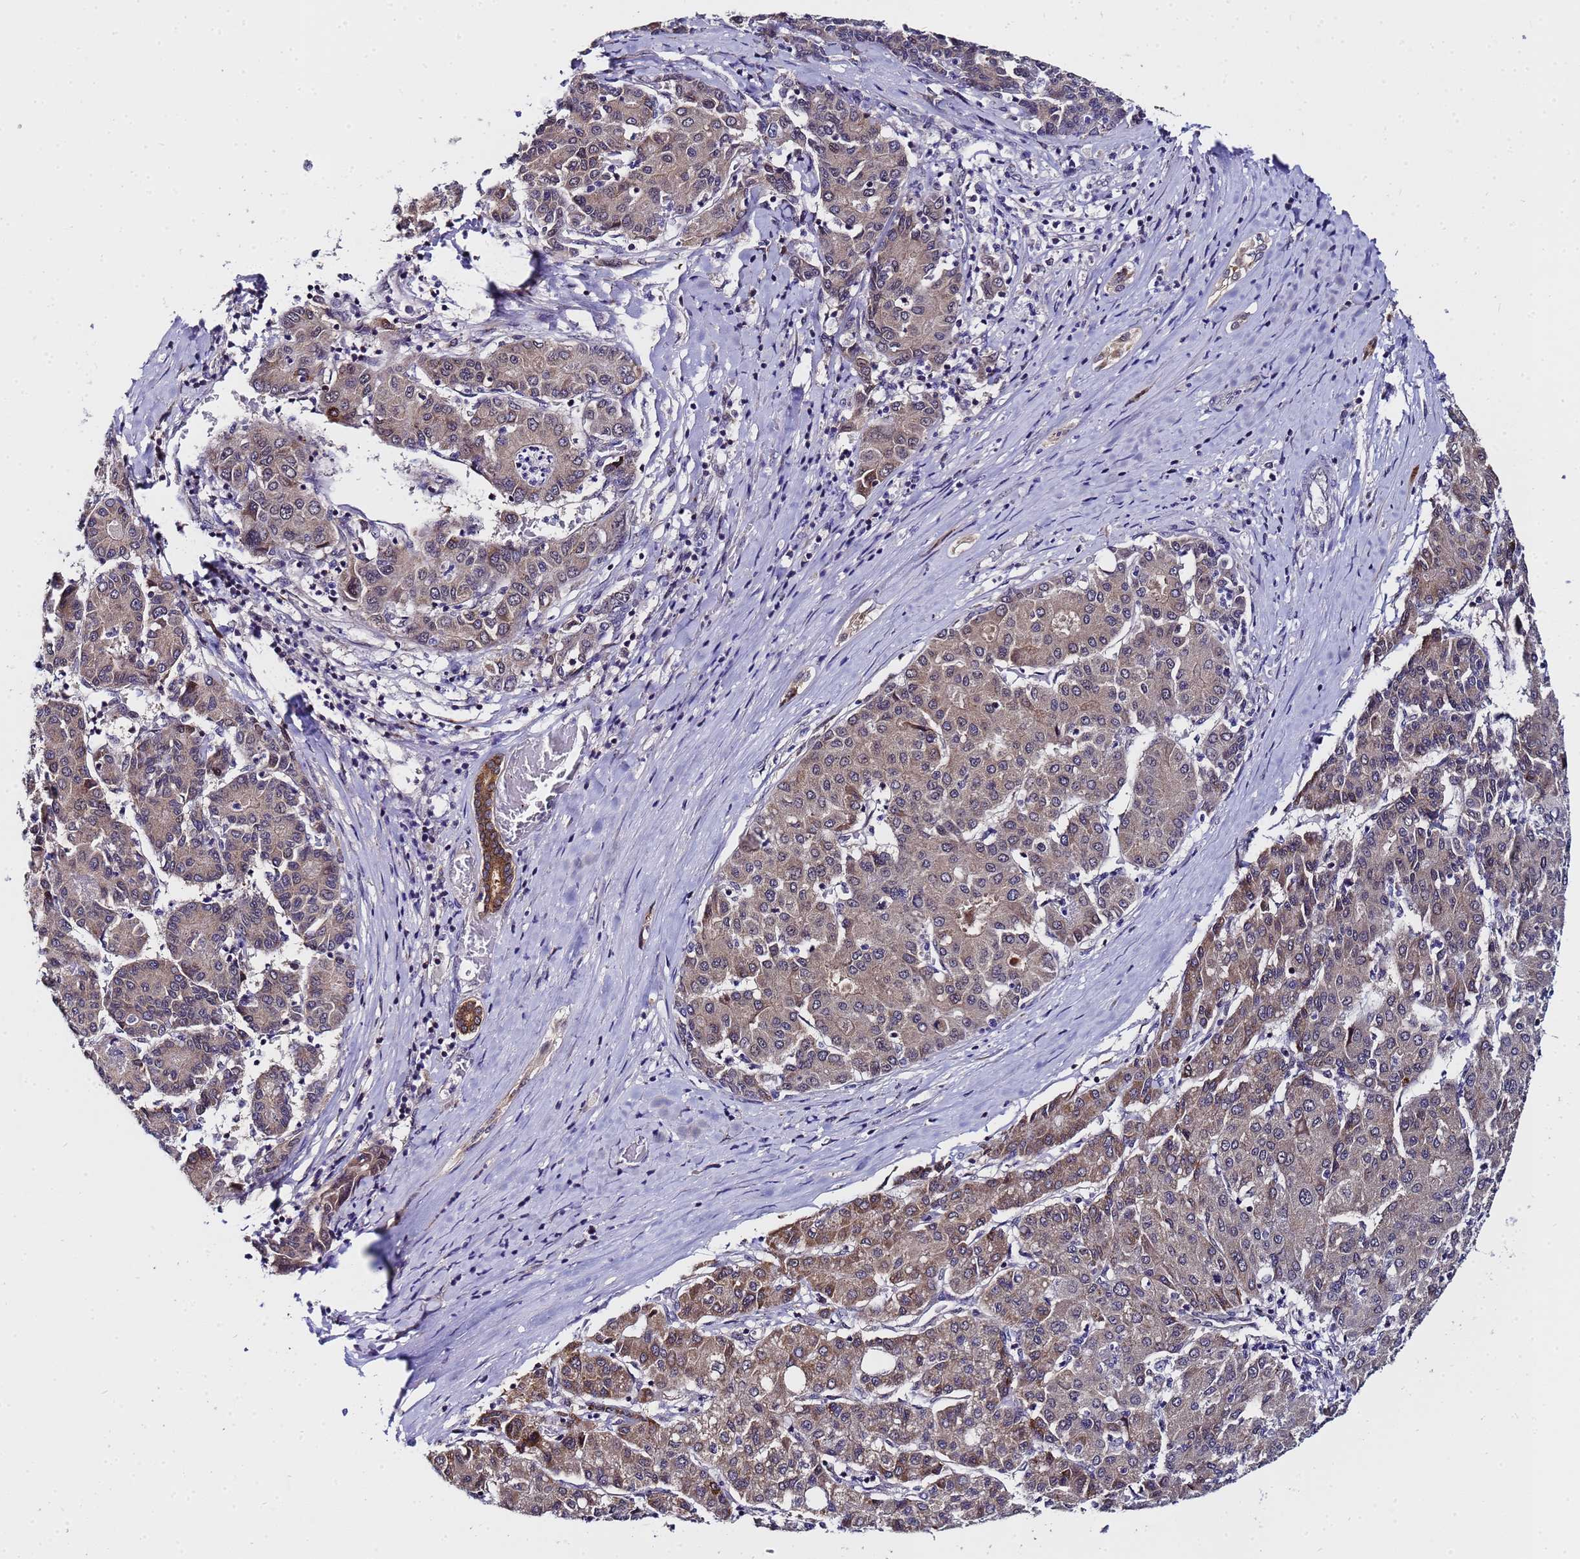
{"staining": {"intensity": "moderate", "quantity": "25%-75%", "location": "cytoplasmic/membranous"}, "tissue": "liver cancer", "cell_type": "Tumor cells", "image_type": "cancer", "snomed": [{"axis": "morphology", "description": "Carcinoma, Hepatocellular, NOS"}, {"axis": "topography", "description": "Liver"}], "caption": "About 25%-75% of tumor cells in human liver hepatocellular carcinoma display moderate cytoplasmic/membranous protein staining as visualized by brown immunohistochemical staining.", "gene": "ANAPC13", "patient": {"sex": "male", "age": 65}}